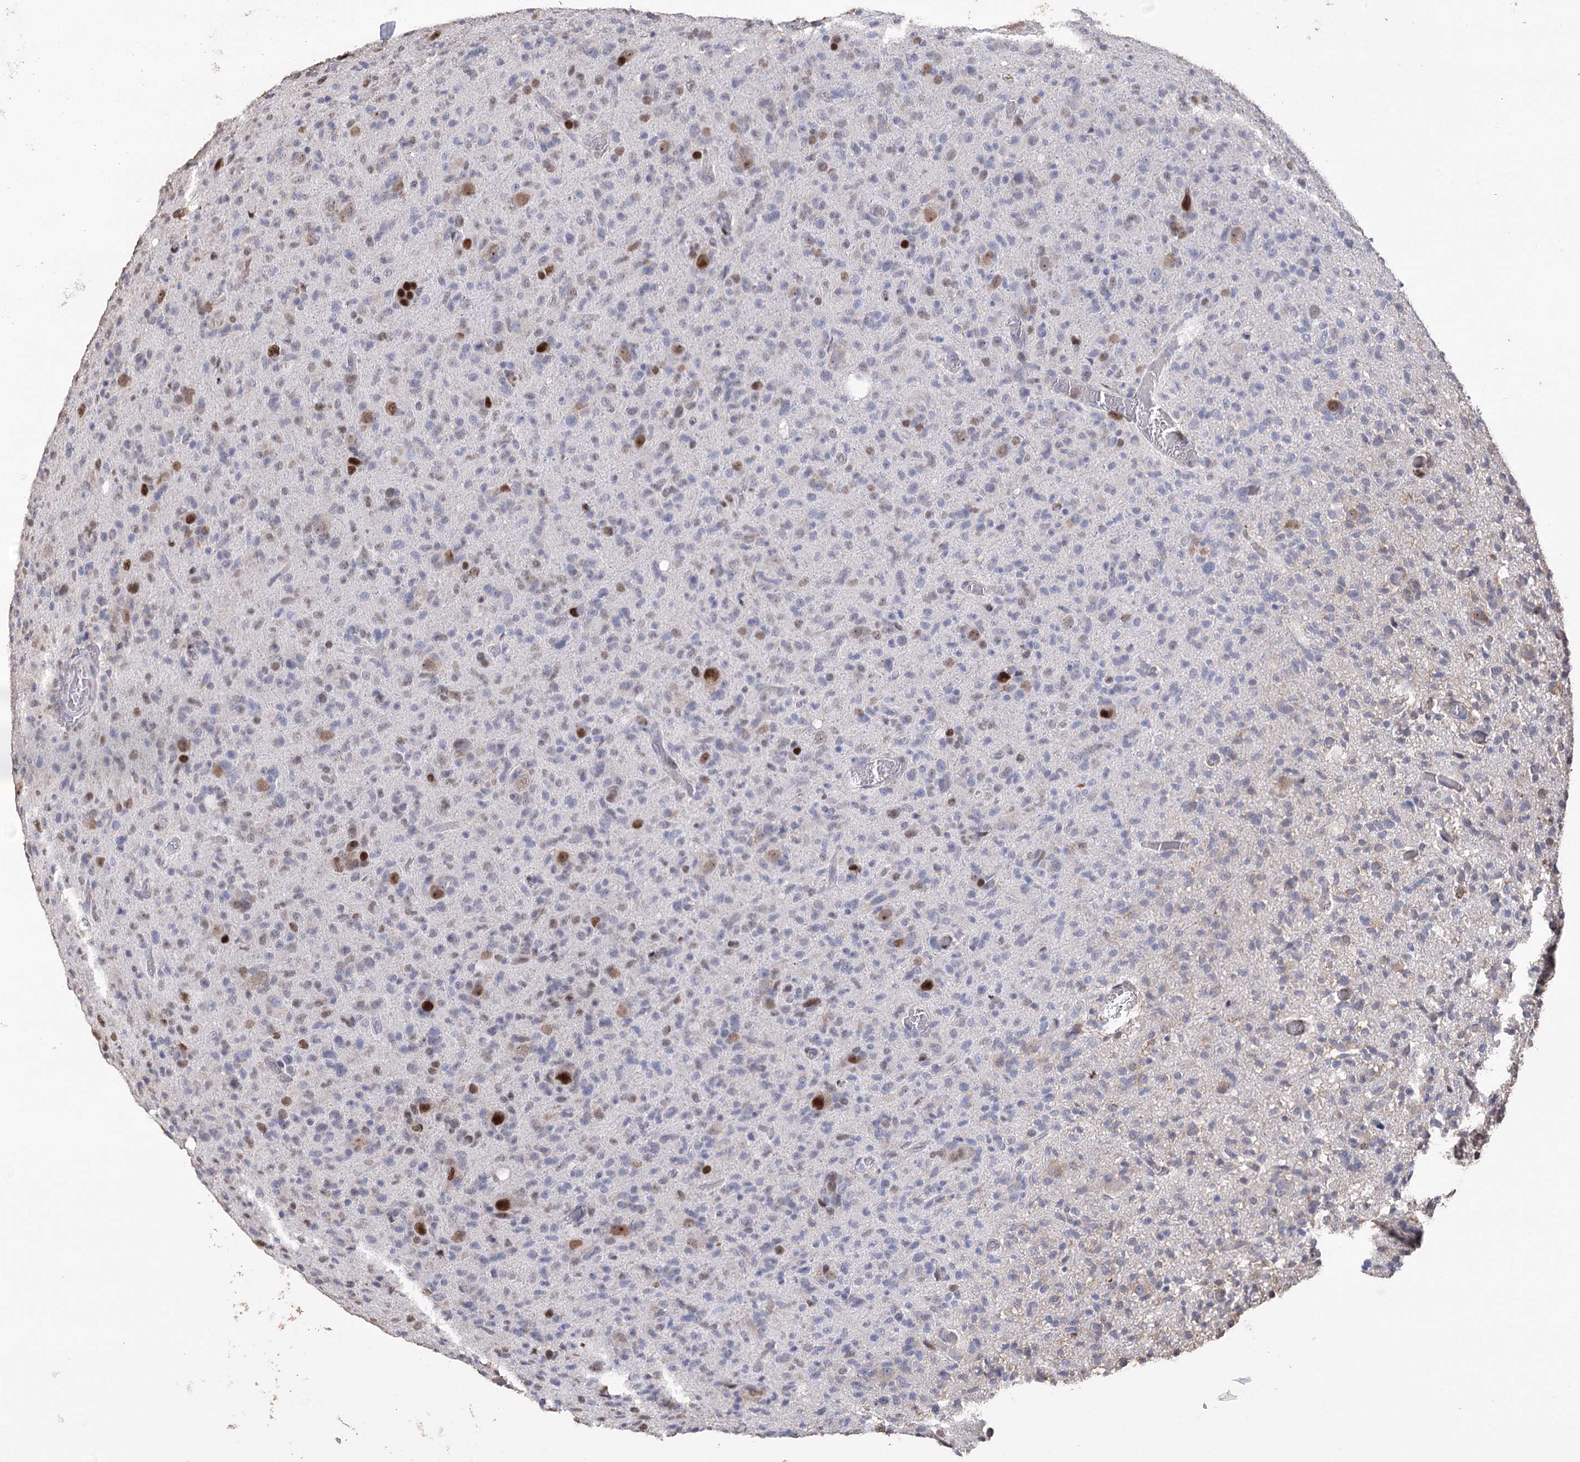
{"staining": {"intensity": "strong", "quantity": "<25%", "location": "nuclear"}, "tissue": "glioma", "cell_type": "Tumor cells", "image_type": "cancer", "snomed": [{"axis": "morphology", "description": "Glioma, malignant, High grade"}, {"axis": "topography", "description": "Brain"}], "caption": "This photomicrograph shows immunohistochemistry (IHC) staining of malignant glioma (high-grade), with medium strong nuclear expression in about <25% of tumor cells.", "gene": "NFU1", "patient": {"sex": "female", "age": 57}}